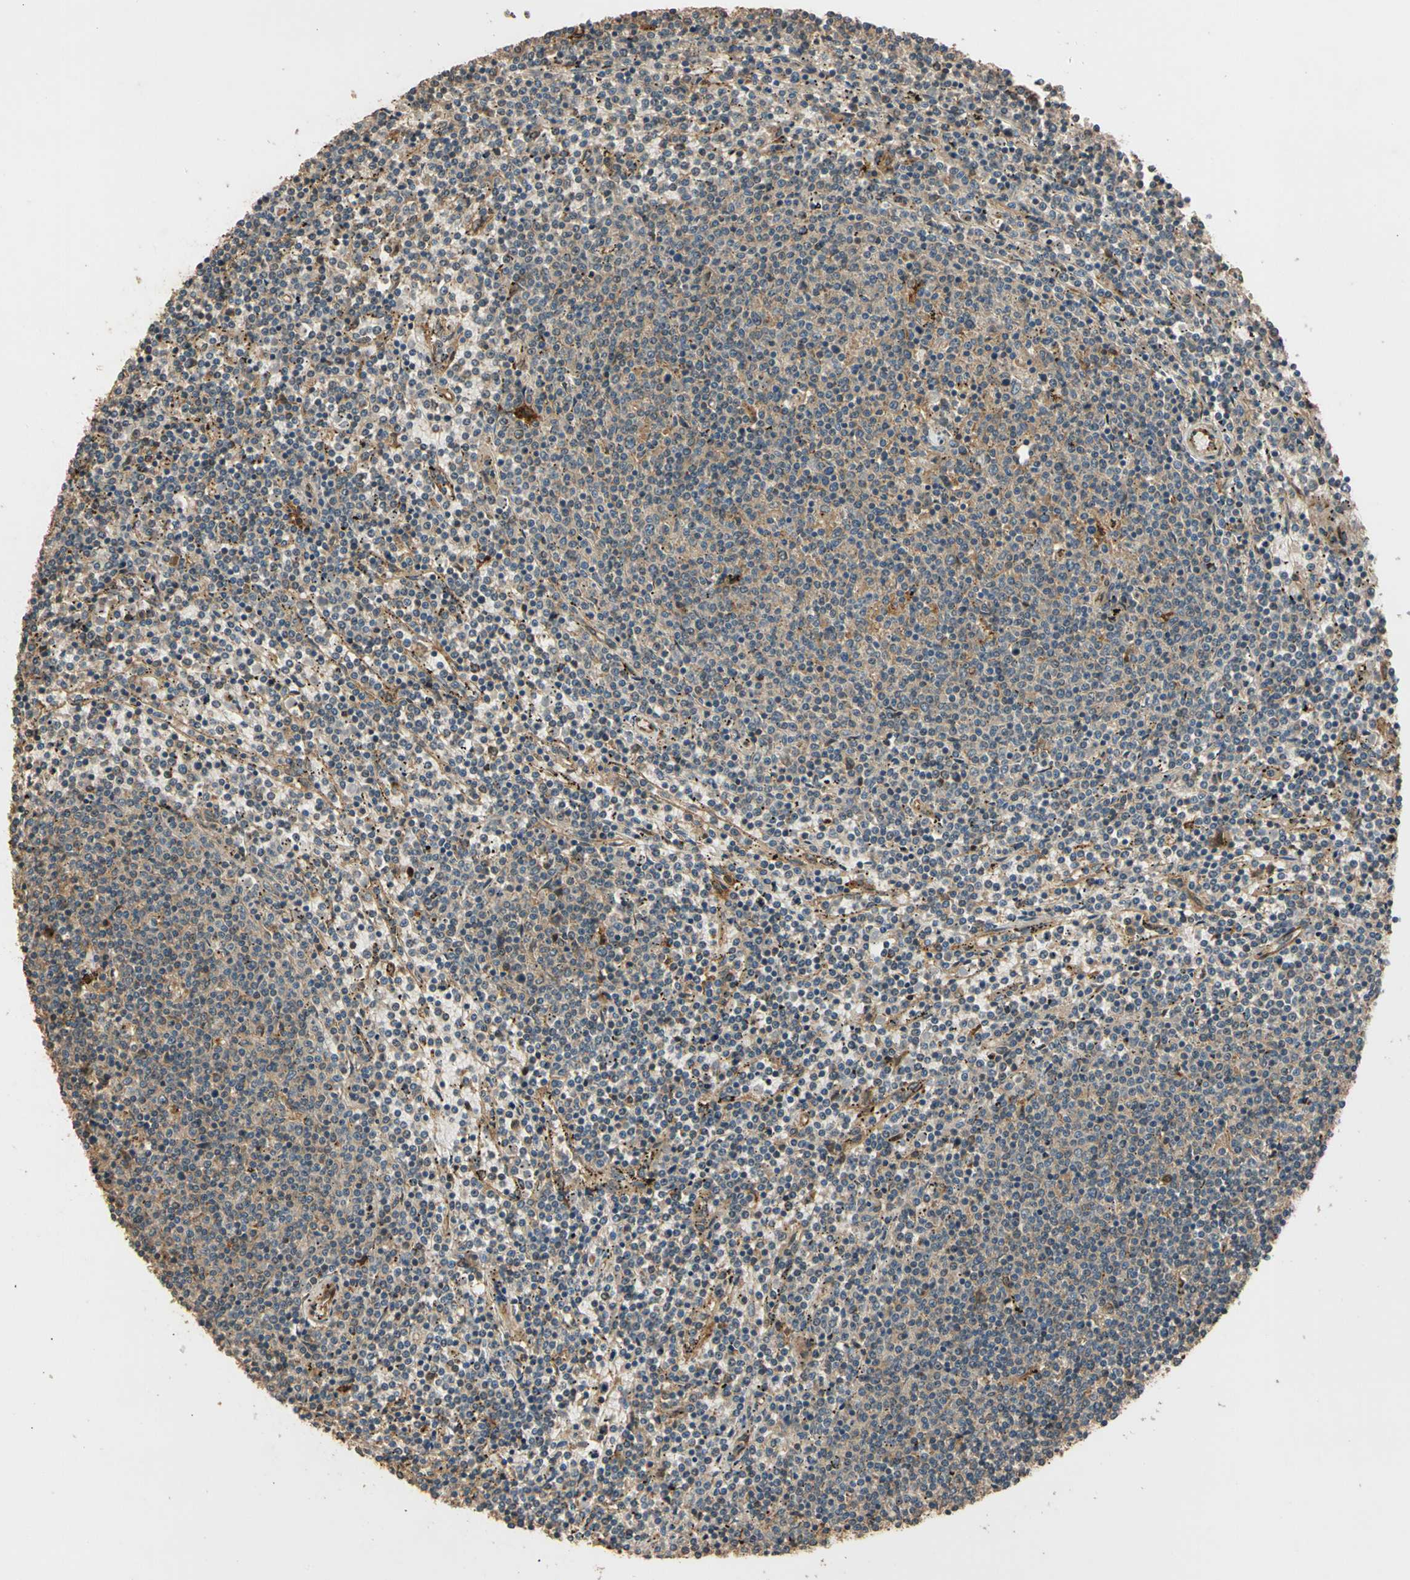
{"staining": {"intensity": "weak", "quantity": "<25%", "location": "cytoplasmic/membranous"}, "tissue": "lymphoma", "cell_type": "Tumor cells", "image_type": "cancer", "snomed": [{"axis": "morphology", "description": "Malignant lymphoma, non-Hodgkin's type, Low grade"}, {"axis": "topography", "description": "Spleen"}], "caption": "Lymphoma stained for a protein using IHC displays no staining tumor cells.", "gene": "MGRN1", "patient": {"sex": "female", "age": 50}}